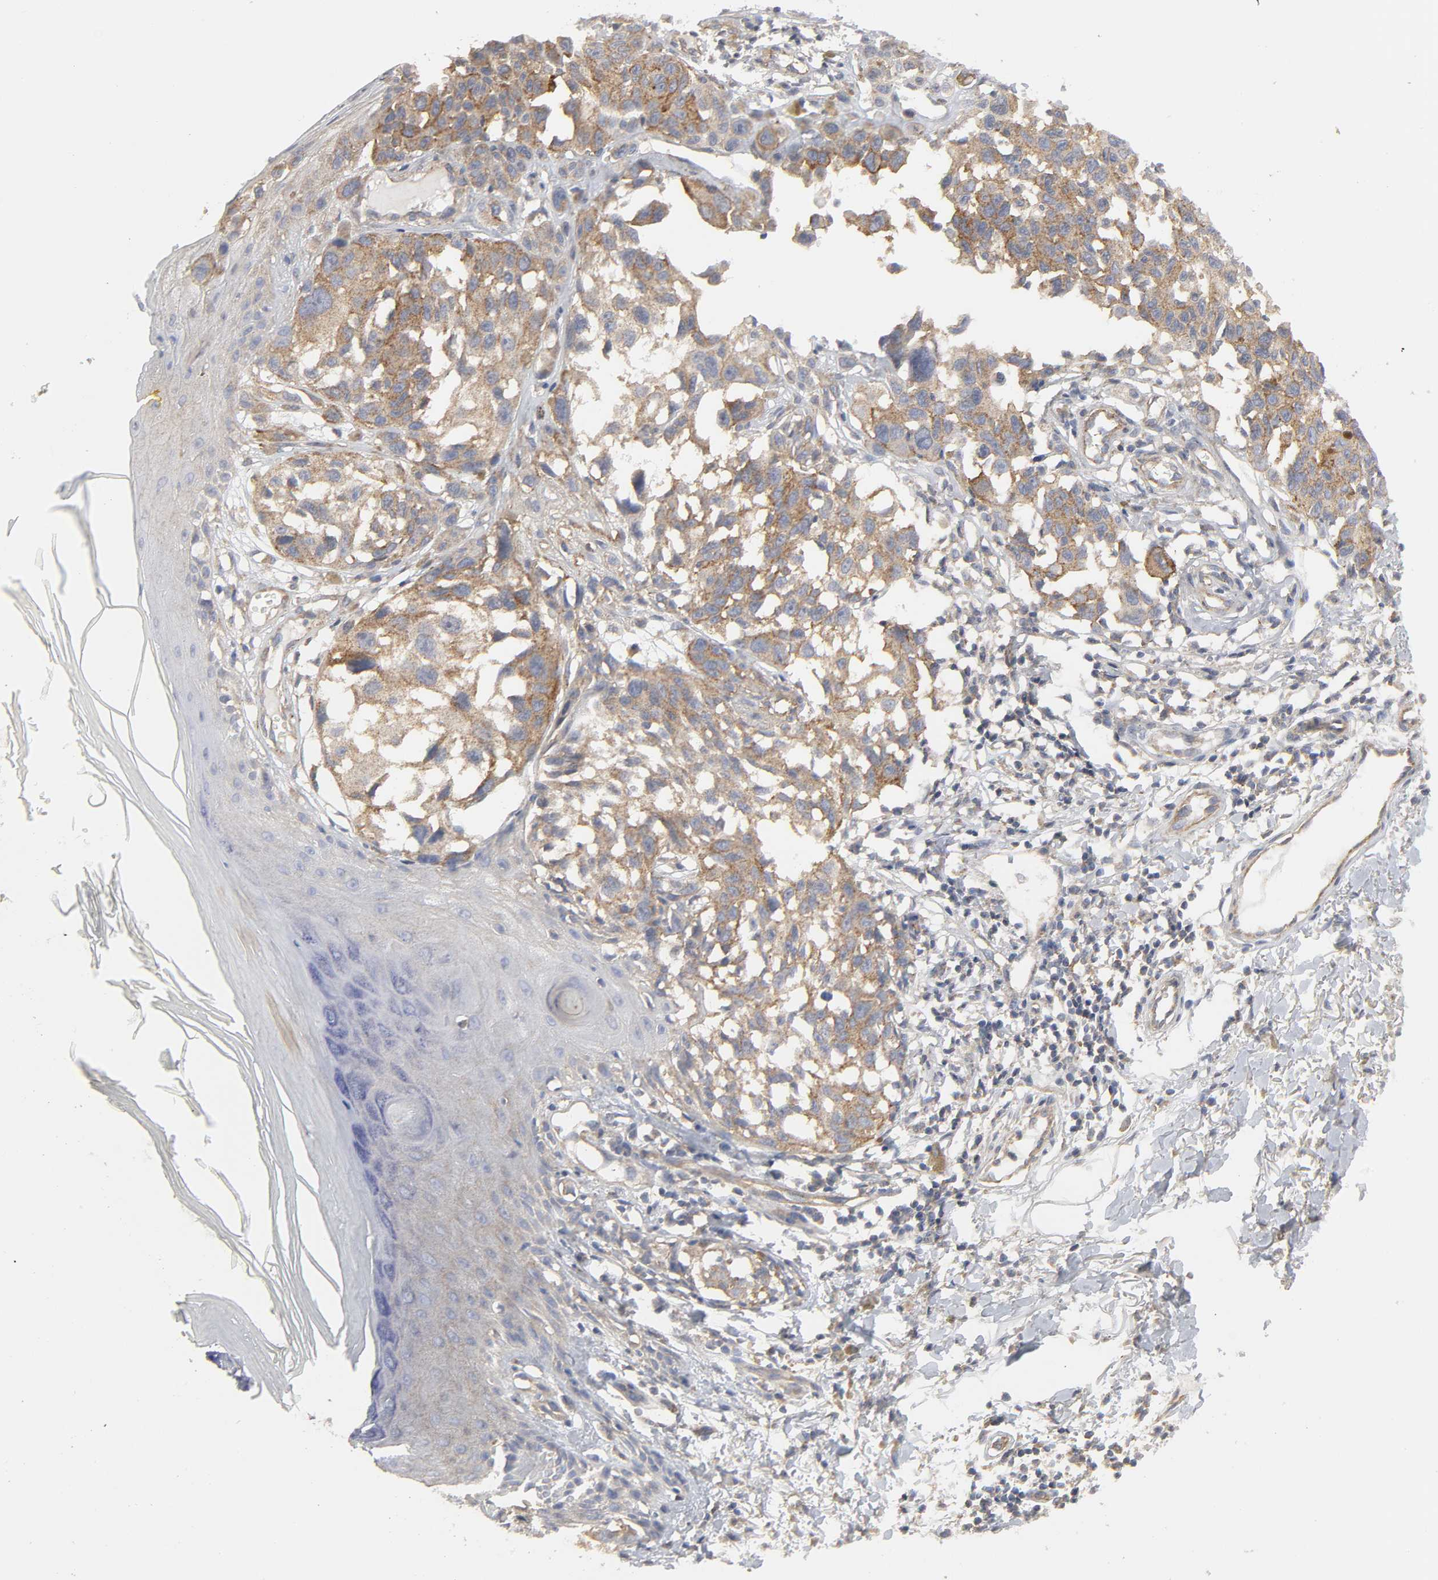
{"staining": {"intensity": "strong", "quantity": ">75%", "location": "cytoplasmic/membranous"}, "tissue": "melanoma", "cell_type": "Tumor cells", "image_type": "cancer", "snomed": [{"axis": "morphology", "description": "Malignant melanoma, NOS"}, {"axis": "topography", "description": "Skin"}], "caption": "Protein staining exhibits strong cytoplasmic/membranous staining in about >75% of tumor cells in malignant melanoma.", "gene": "SH3GLB1", "patient": {"sex": "female", "age": 77}}